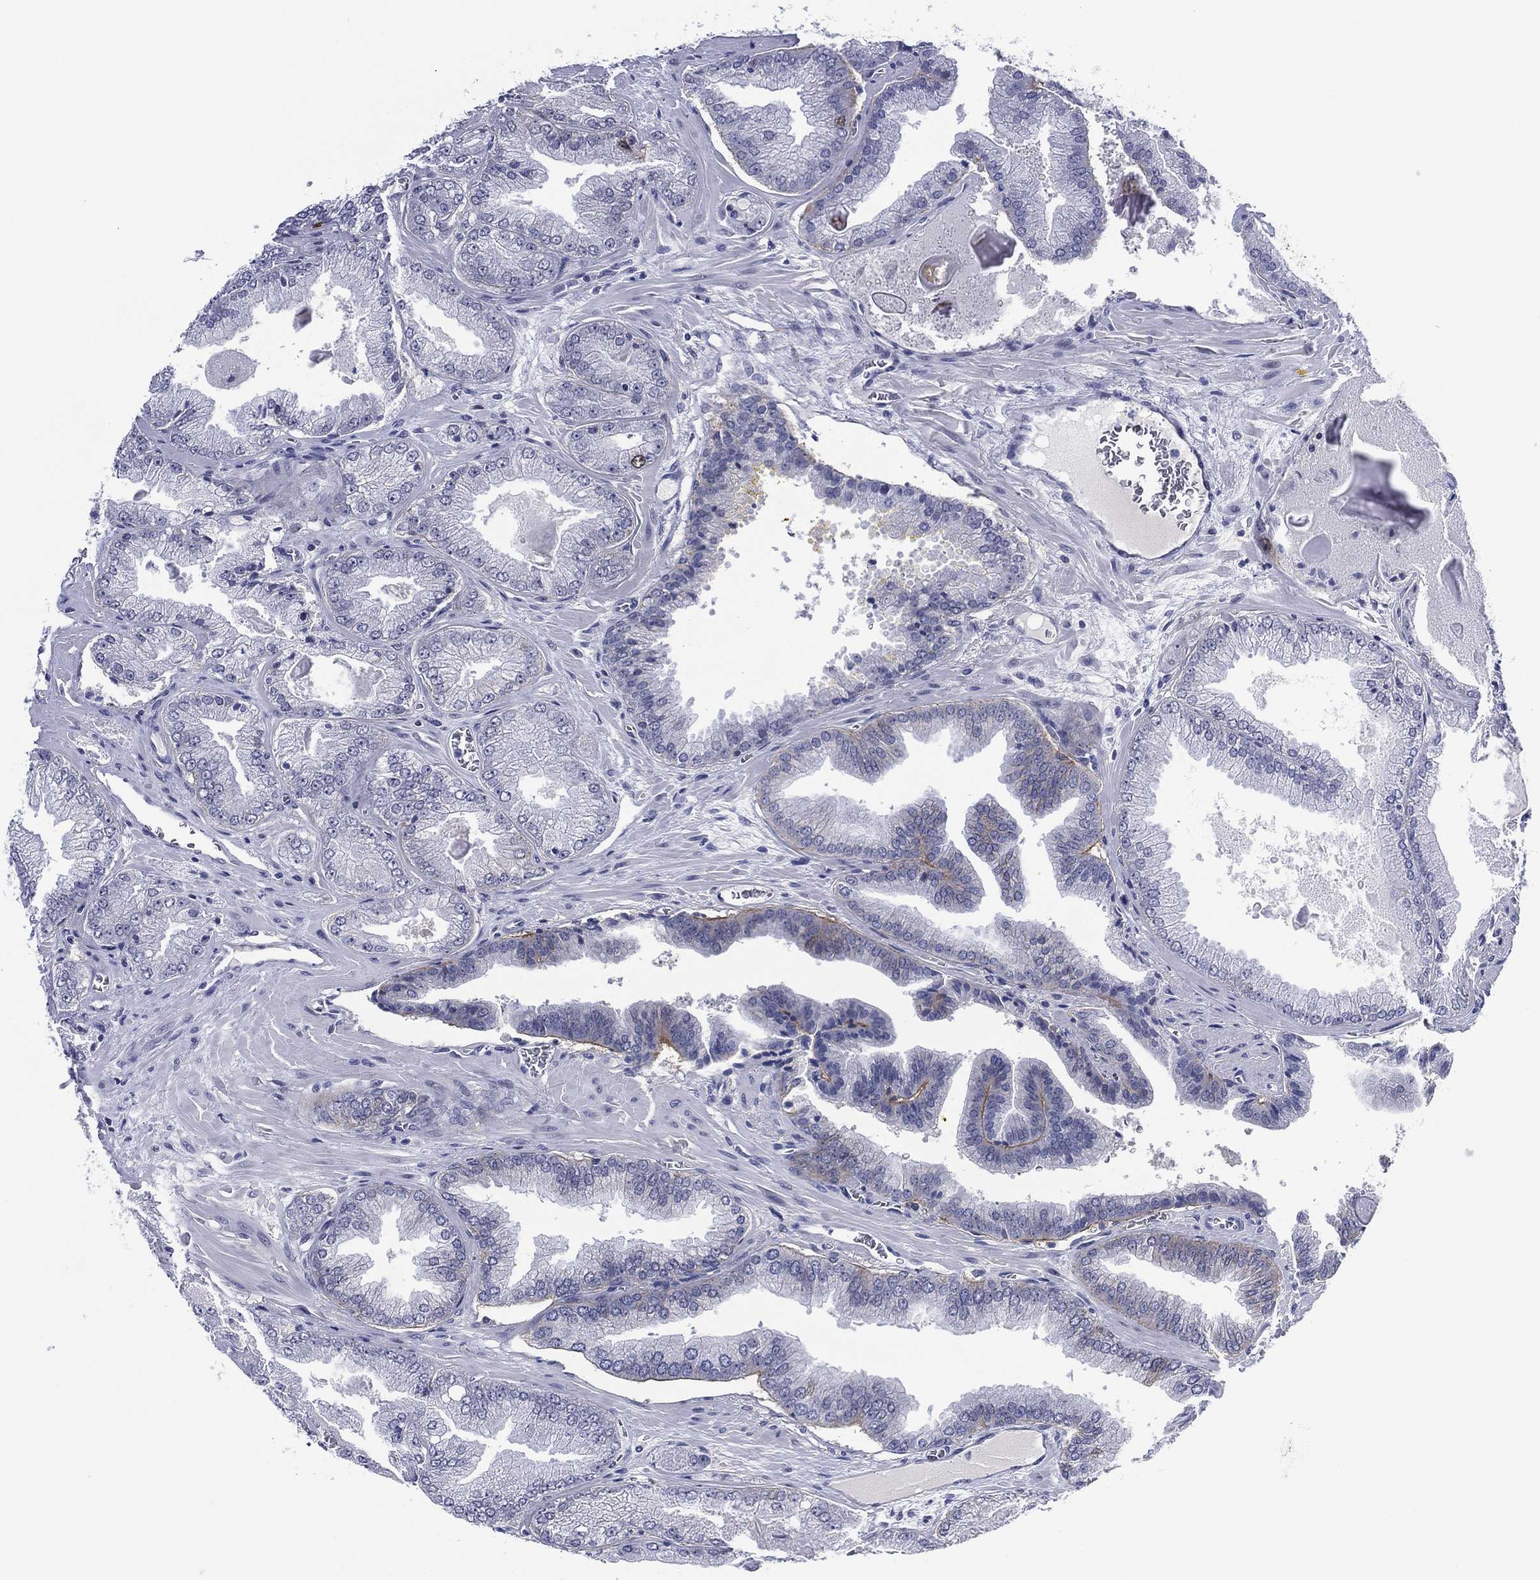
{"staining": {"intensity": "negative", "quantity": "none", "location": "none"}, "tissue": "prostate cancer", "cell_type": "Tumor cells", "image_type": "cancer", "snomed": [{"axis": "morphology", "description": "Adenocarcinoma, Low grade"}, {"axis": "topography", "description": "Prostate"}], "caption": "Tumor cells show no significant protein positivity in prostate cancer. (DAB (3,3'-diaminobenzidine) immunohistochemistry, high magnification).", "gene": "GATA6", "patient": {"sex": "male", "age": 72}}